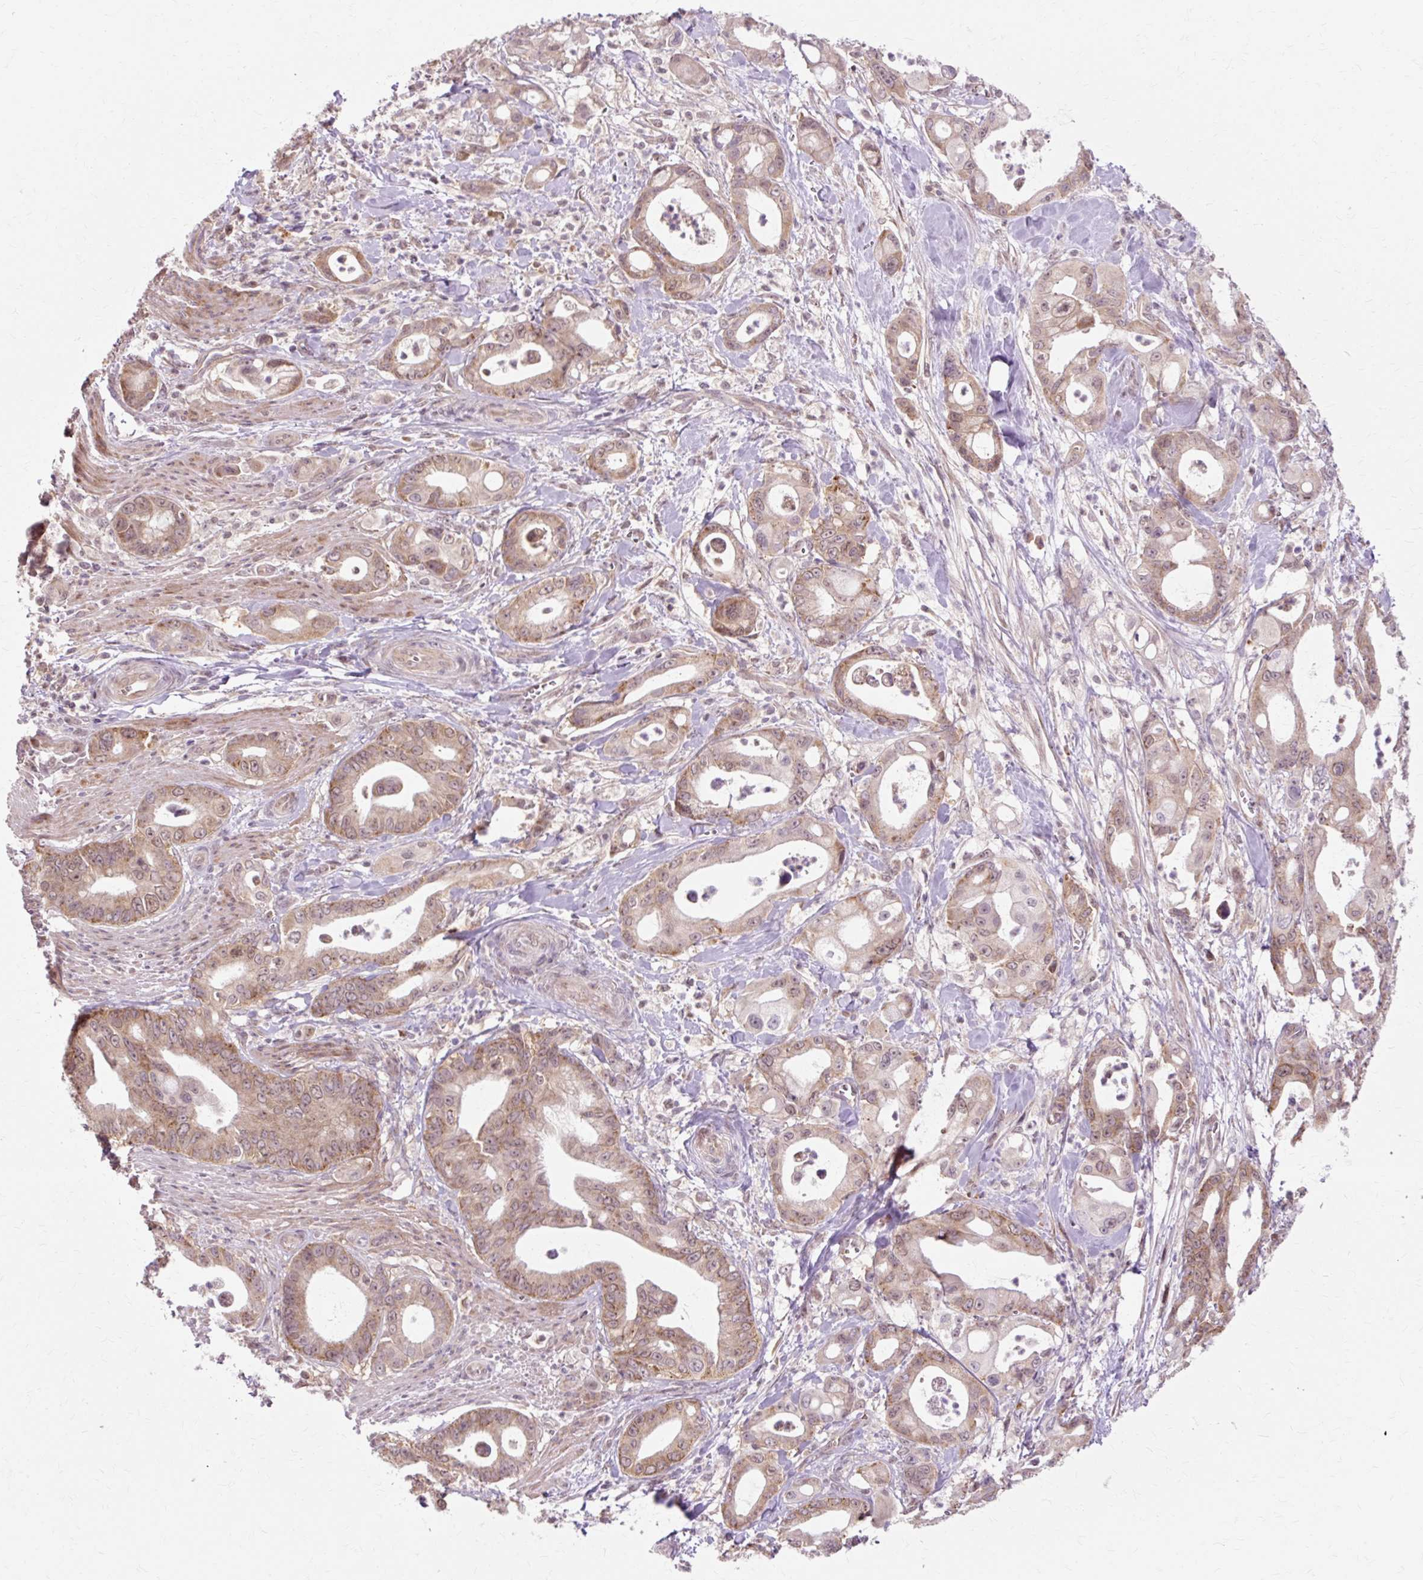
{"staining": {"intensity": "moderate", "quantity": ">75%", "location": "cytoplasmic/membranous,nuclear"}, "tissue": "pancreatic cancer", "cell_type": "Tumor cells", "image_type": "cancer", "snomed": [{"axis": "morphology", "description": "Adenocarcinoma, NOS"}, {"axis": "topography", "description": "Pancreas"}], "caption": "IHC (DAB (3,3'-diaminobenzidine)) staining of adenocarcinoma (pancreatic) exhibits moderate cytoplasmic/membranous and nuclear protein staining in approximately >75% of tumor cells. IHC stains the protein of interest in brown and the nuclei are stained blue.", "gene": "GEMIN2", "patient": {"sex": "male", "age": 68}}